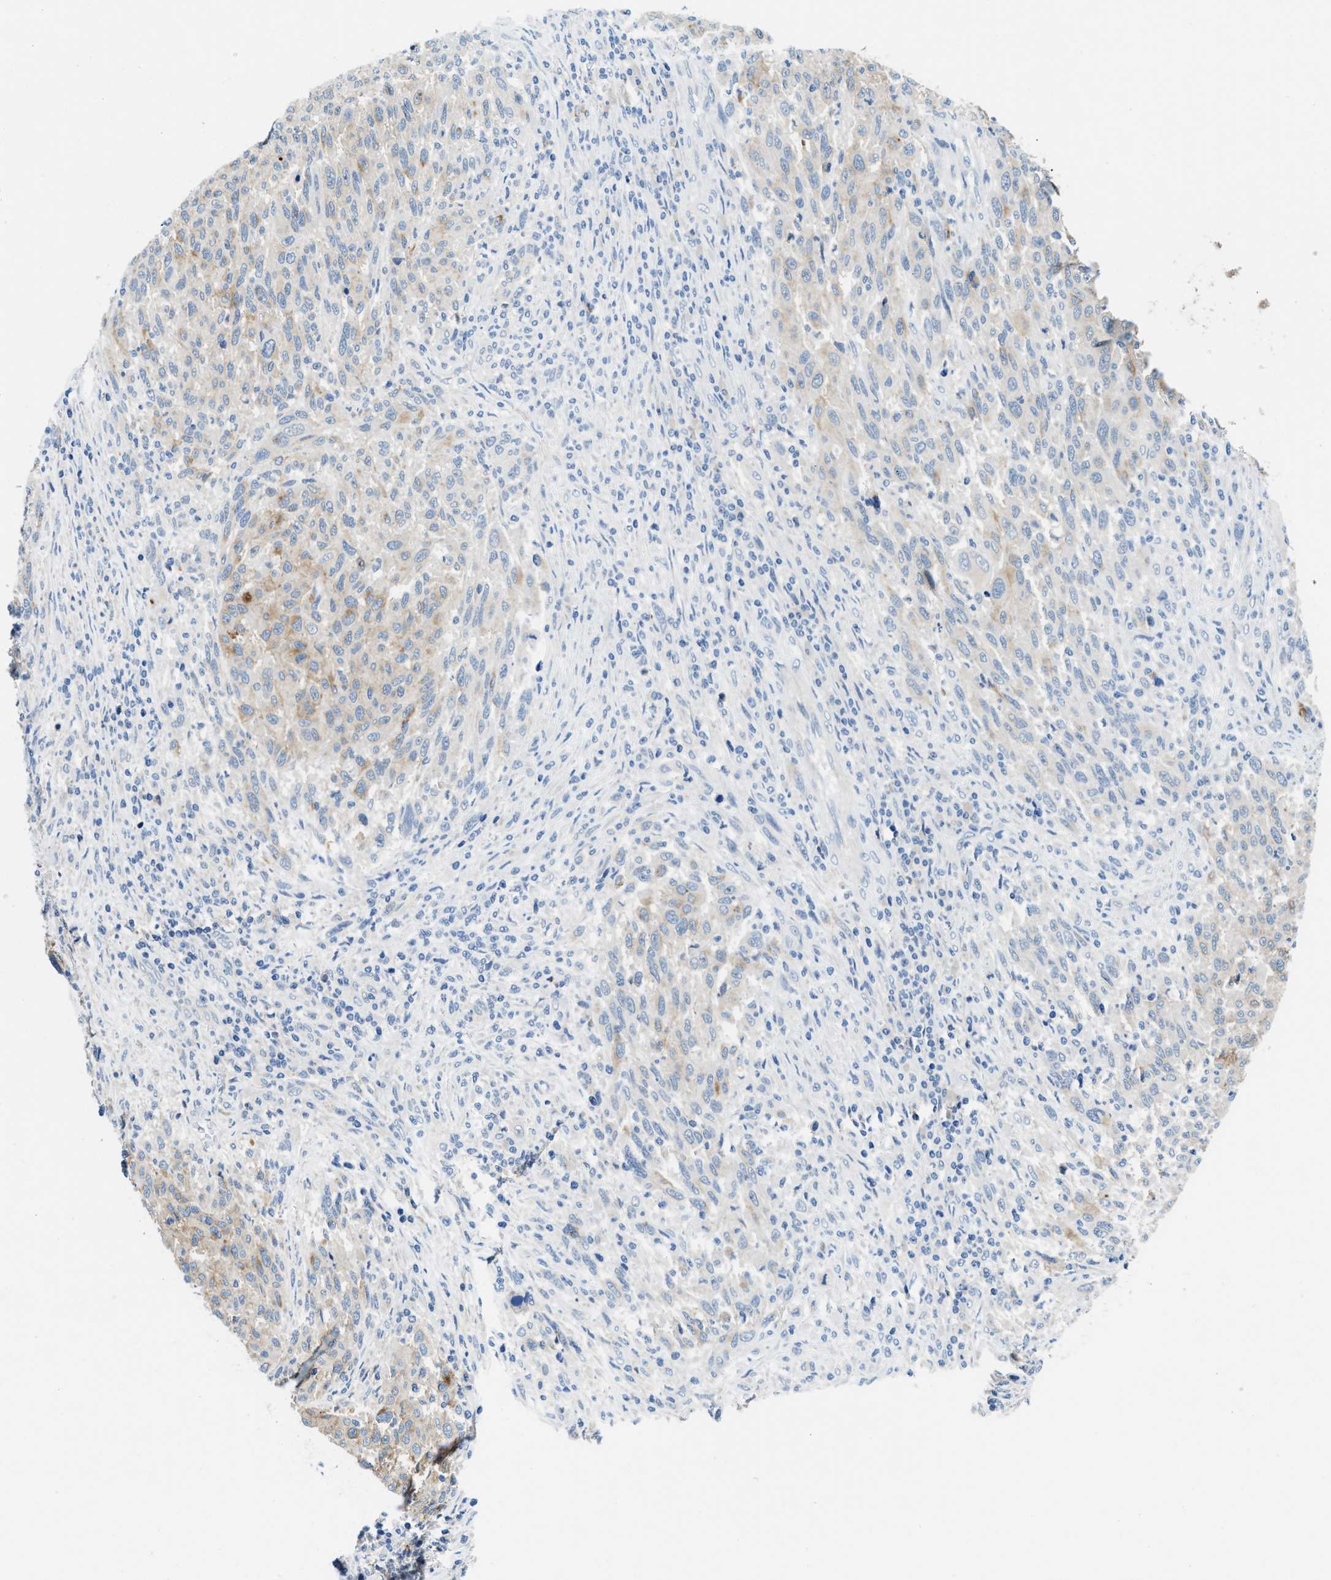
{"staining": {"intensity": "weak", "quantity": "25%-75%", "location": "cytoplasmic/membranous"}, "tissue": "melanoma", "cell_type": "Tumor cells", "image_type": "cancer", "snomed": [{"axis": "morphology", "description": "Malignant melanoma, Metastatic site"}, {"axis": "topography", "description": "Lymph node"}], "caption": "IHC histopathology image of neoplastic tissue: human malignant melanoma (metastatic site) stained using immunohistochemistry (IHC) demonstrates low levels of weak protein expression localized specifically in the cytoplasmic/membranous of tumor cells, appearing as a cytoplasmic/membranous brown color.", "gene": "TSPAN3", "patient": {"sex": "male", "age": 61}}